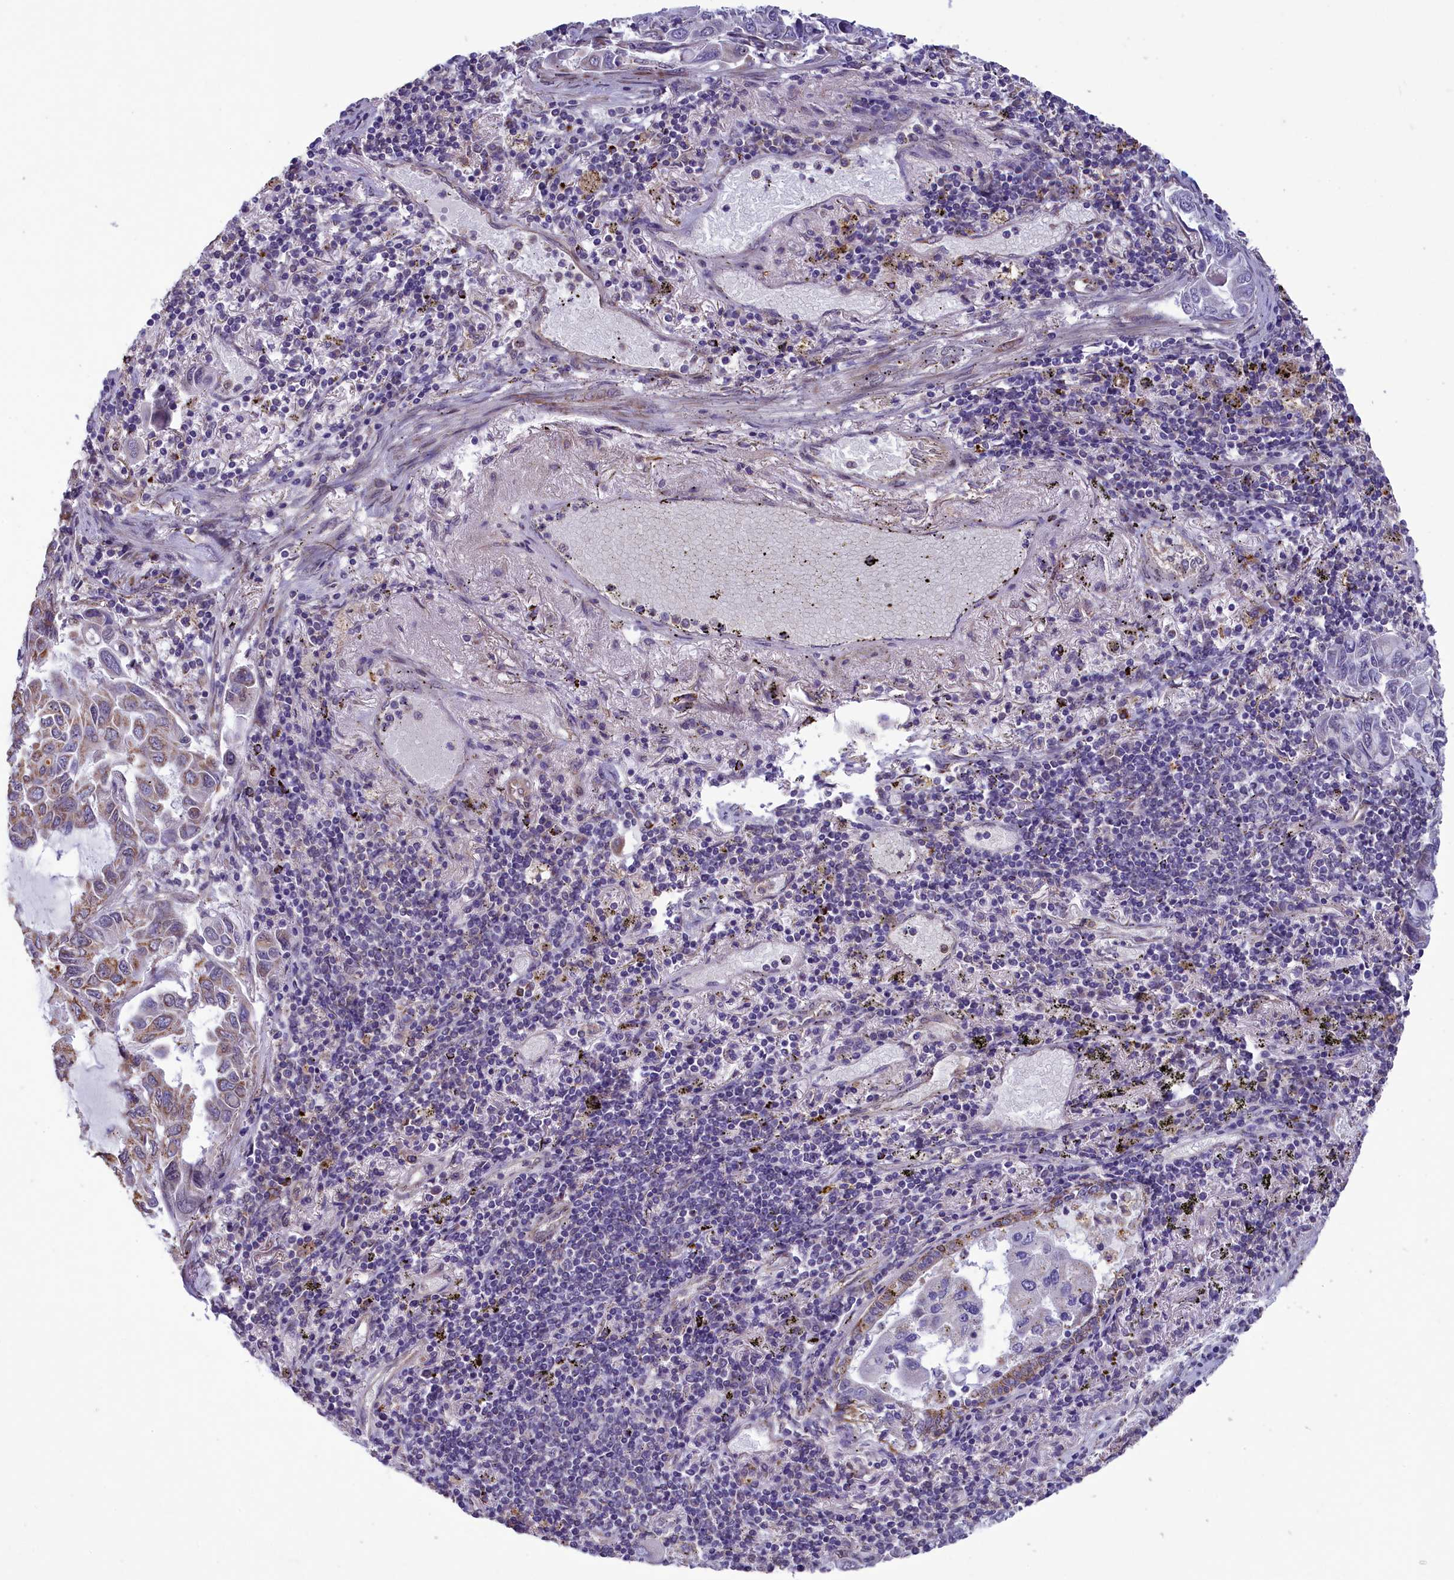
{"staining": {"intensity": "moderate", "quantity": "25%-75%", "location": "cytoplasmic/membranous"}, "tissue": "lung cancer", "cell_type": "Tumor cells", "image_type": "cancer", "snomed": [{"axis": "morphology", "description": "Adenocarcinoma, NOS"}, {"axis": "topography", "description": "Lung"}], "caption": "This is a micrograph of IHC staining of lung adenocarcinoma, which shows moderate positivity in the cytoplasmic/membranous of tumor cells.", "gene": "ACAD8", "patient": {"sex": "male", "age": 64}}